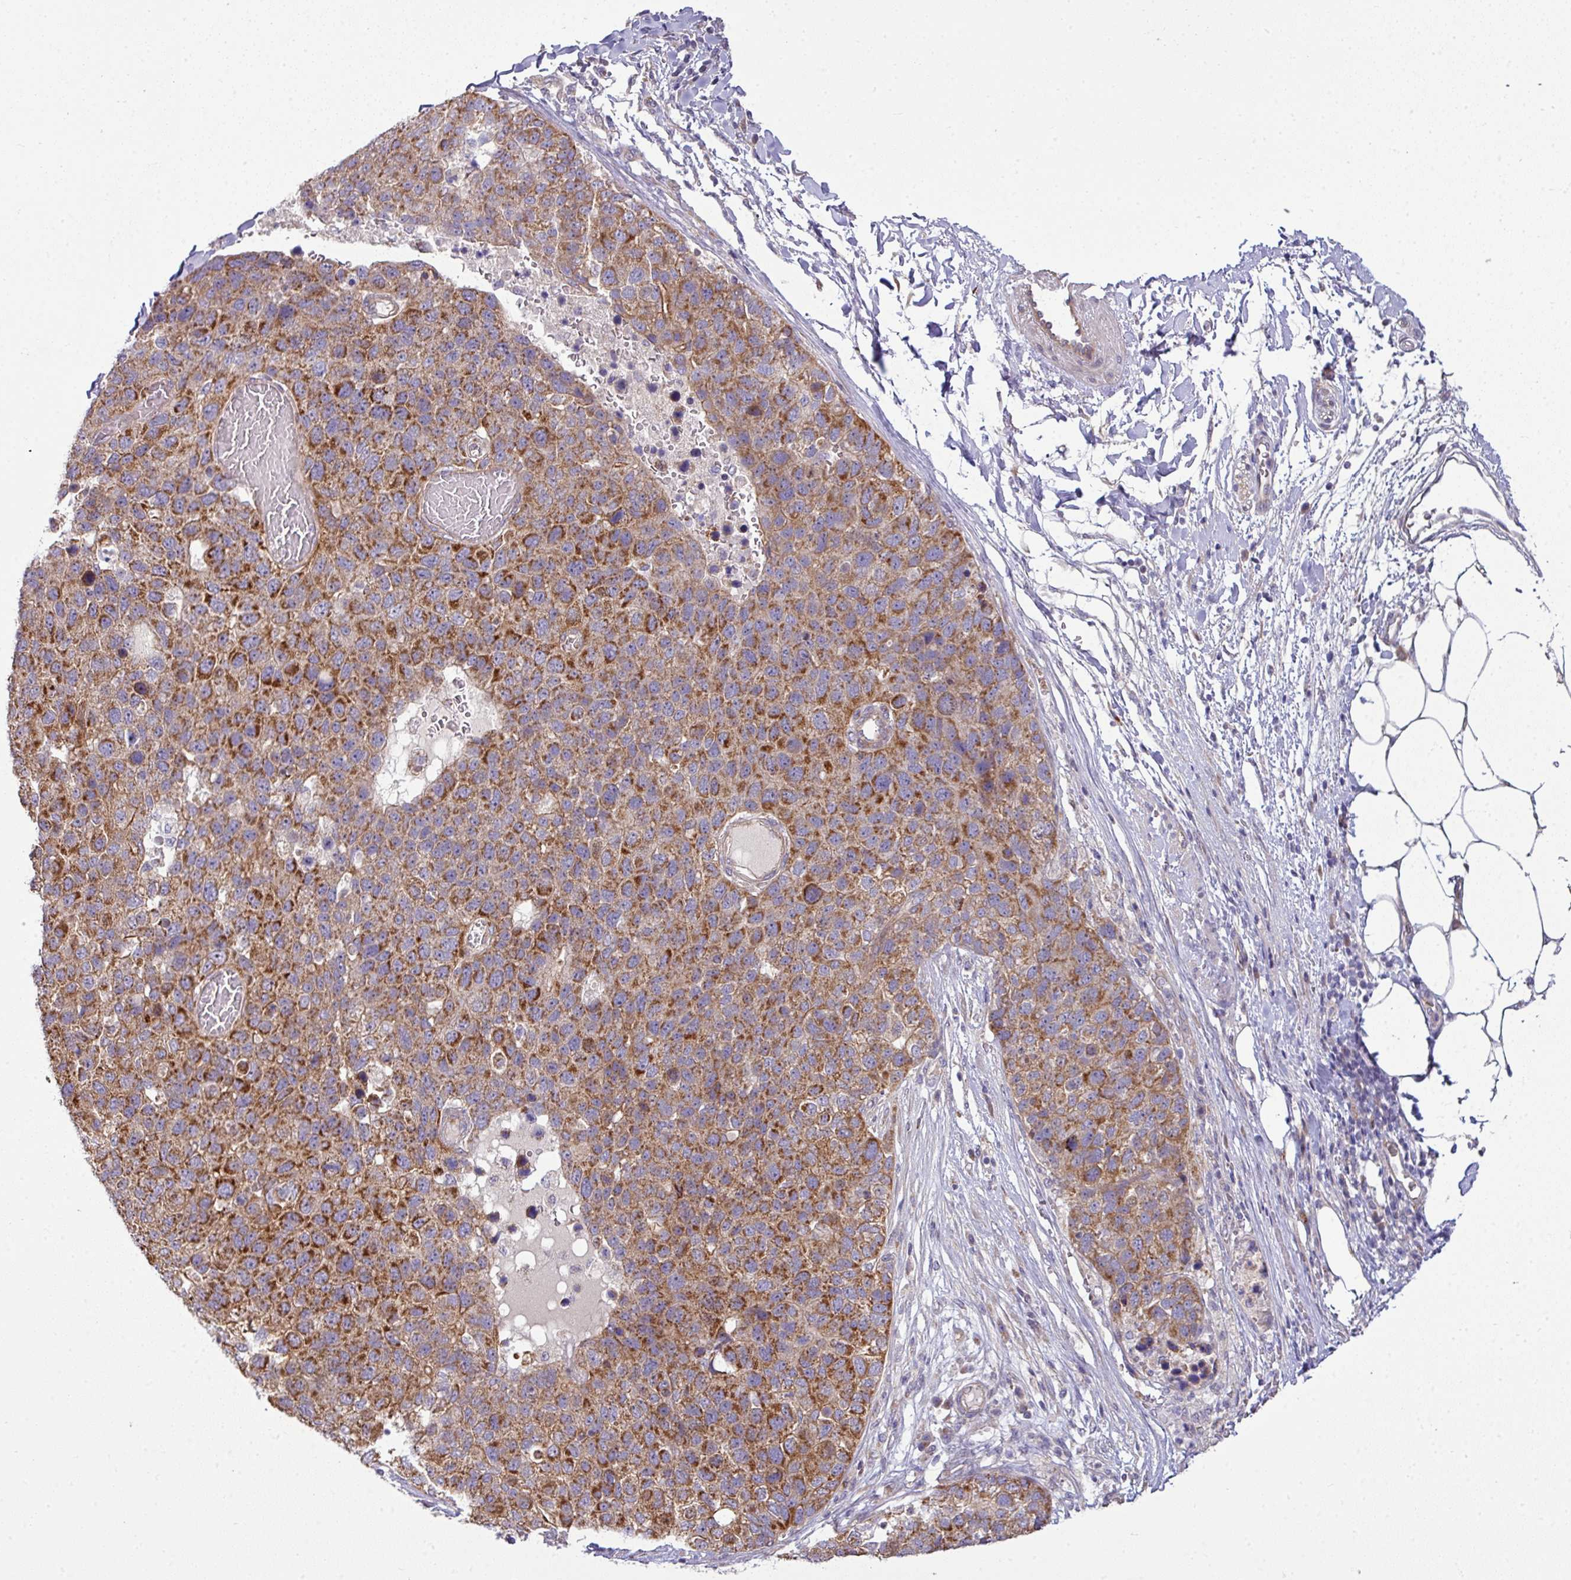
{"staining": {"intensity": "strong", "quantity": ">75%", "location": "cytoplasmic/membranous"}, "tissue": "pancreatic cancer", "cell_type": "Tumor cells", "image_type": "cancer", "snomed": [{"axis": "morphology", "description": "Adenocarcinoma, NOS"}, {"axis": "topography", "description": "Pancreas"}], "caption": "DAB immunohistochemical staining of pancreatic adenocarcinoma exhibits strong cytoplasmic/membranous protein expression in approximately >75% of tumor cells.", "gene": "TIMMDC1", "patient": {"sex": "female", "age": 61}}